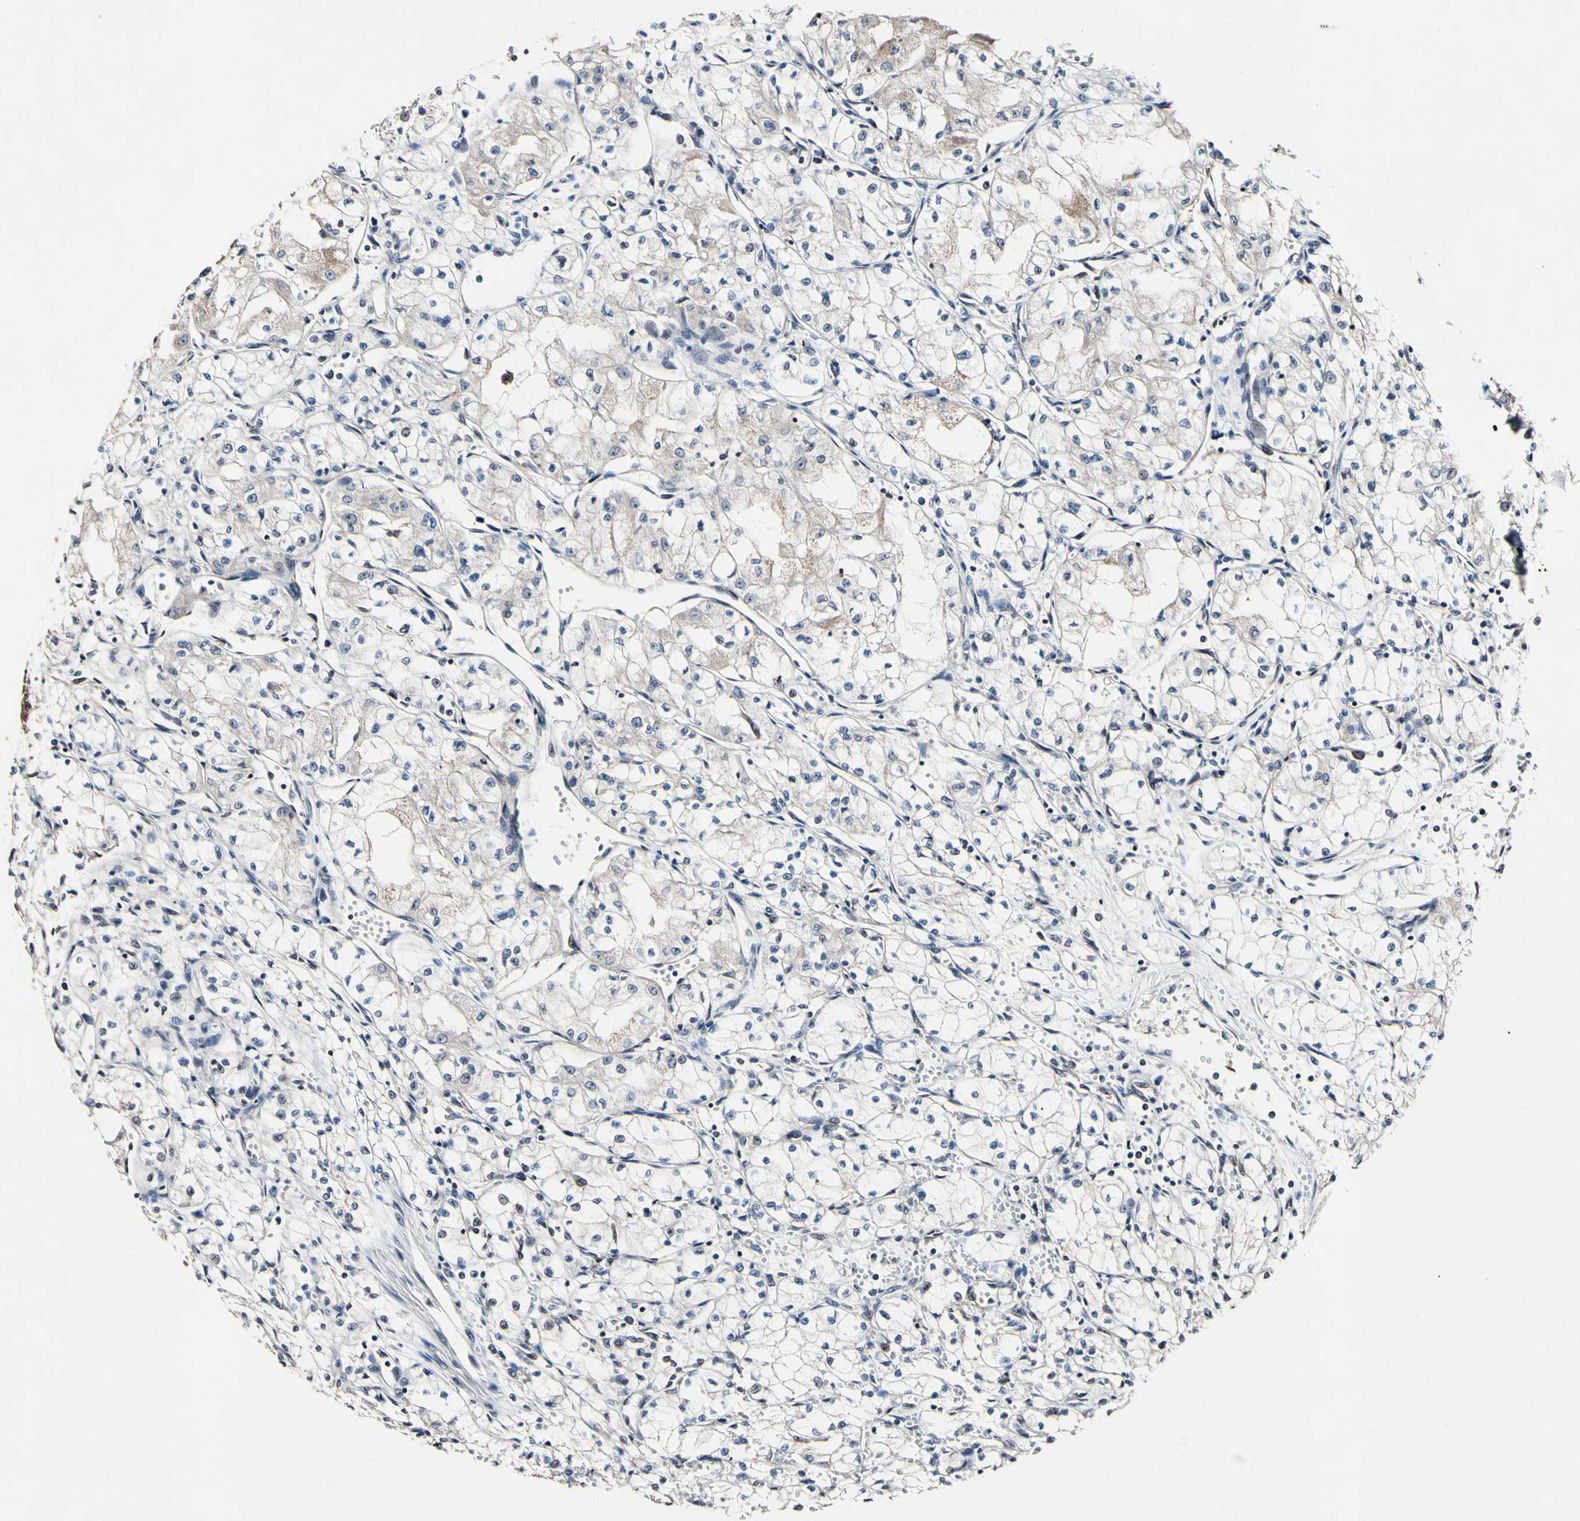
{"staining": {"intensity": "negative", "quantity": "none", "location": "none"}, "tissue": "renal cancer", "cell_type": "Tumor cells", "image_type": "cancer", "snomed": [{"axis": "morphology", "description": "Normal tissue, NOS"}, {"axis": "morphology", "description": "Adenocarcinoma, NOS"}, {"axis": "topography", "description": "Kidney"}], "caption": "The immunohistochemistry (IHC) photomicrograph has no significant expression in tumor cells of renal cancer (adenocarcinoma) tissue.", "gene": "PSMD10", "patient": {"sex": "male", "age": 59}}